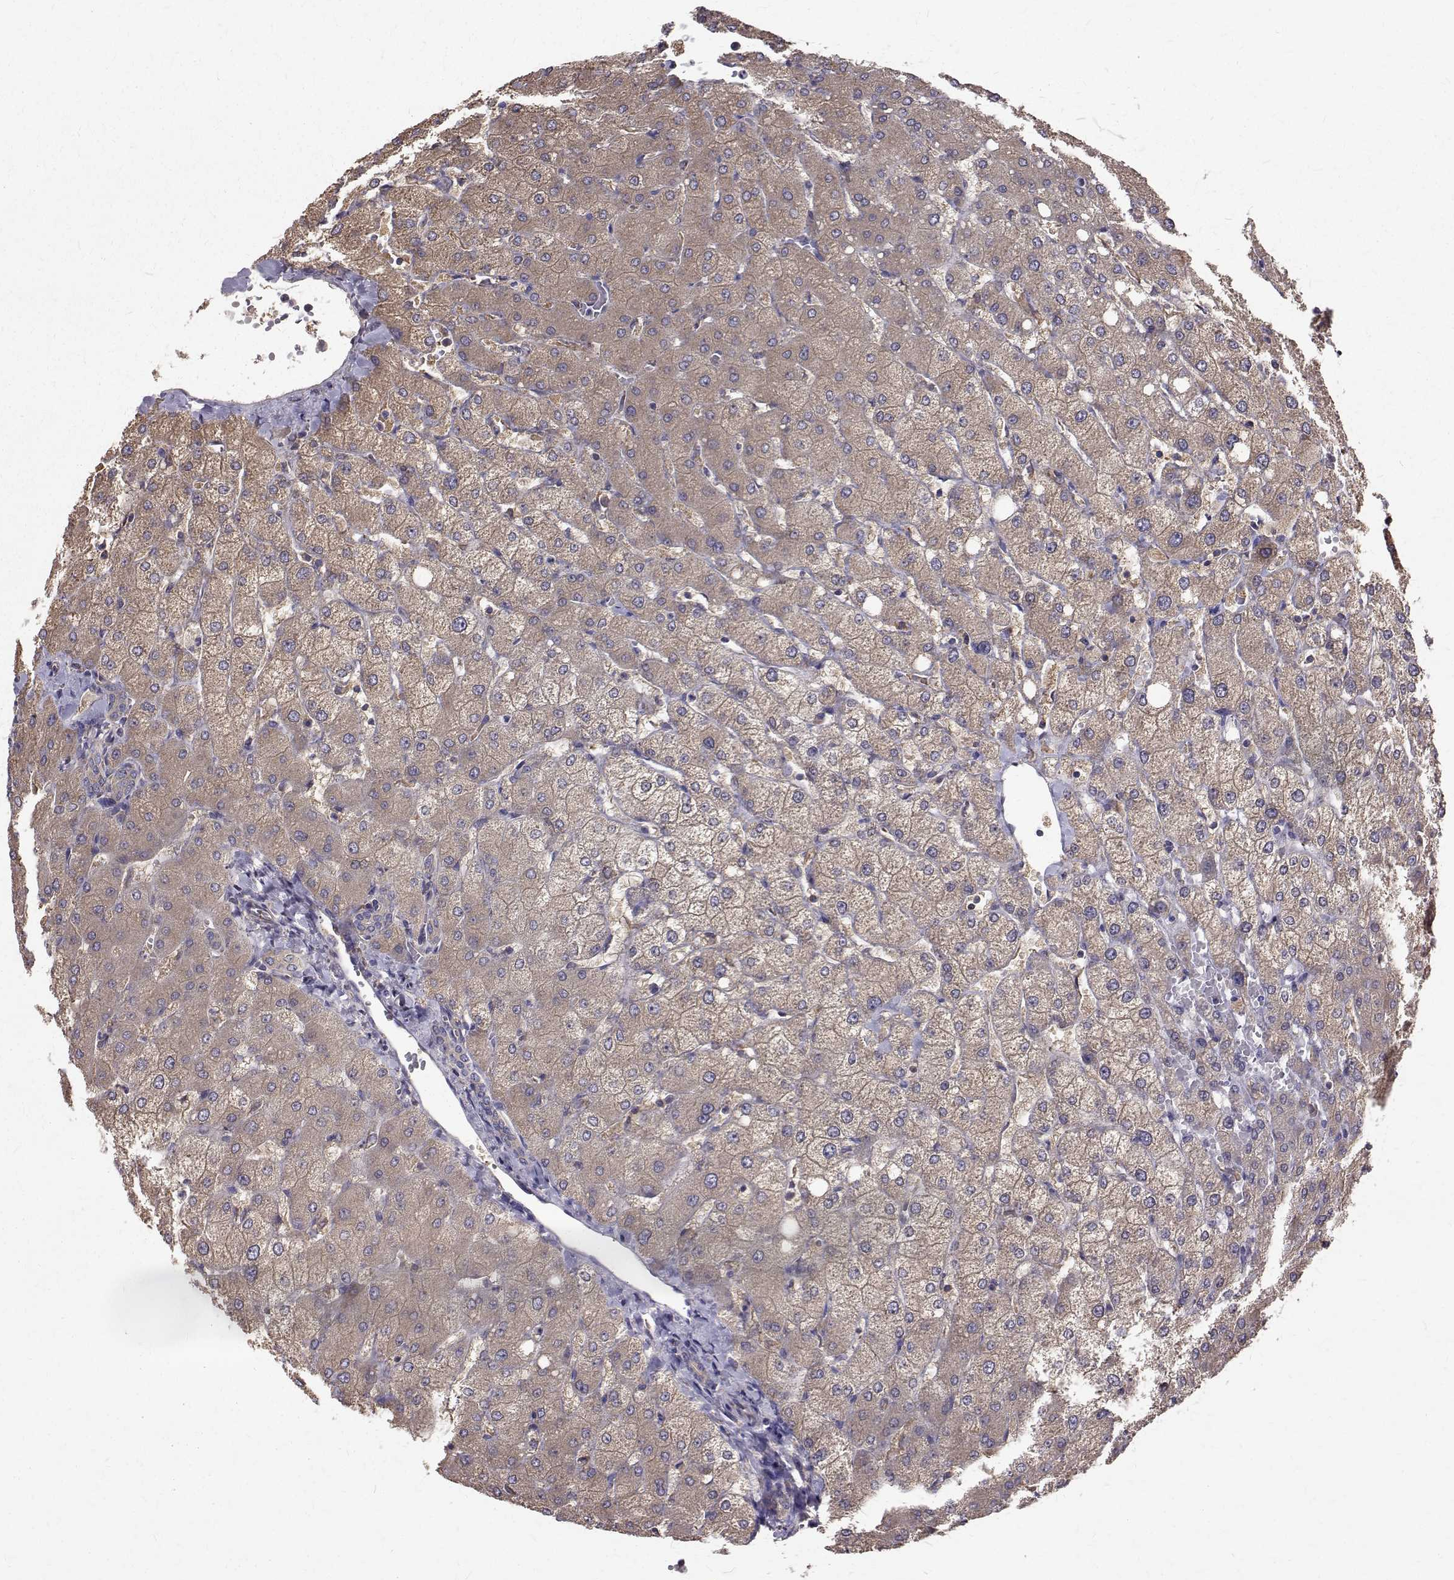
{"staining": {"intensity": "negative", "quantity": "none", "location": "none"}, "tissue": "liver", "cell_type": "Cholangiocytes", "image_type": "normal", "snomed": [{"axis": "morphology", "description": "Normal tissue, NOS"}, {"axis": "topography", "description": "Liver"}], "caption": "Immunohistochemistry of benign liver demonstrates no expression in cholangiocytes.", "gene": "FARSB", "patient": {"sex": "female", "age": 54}}